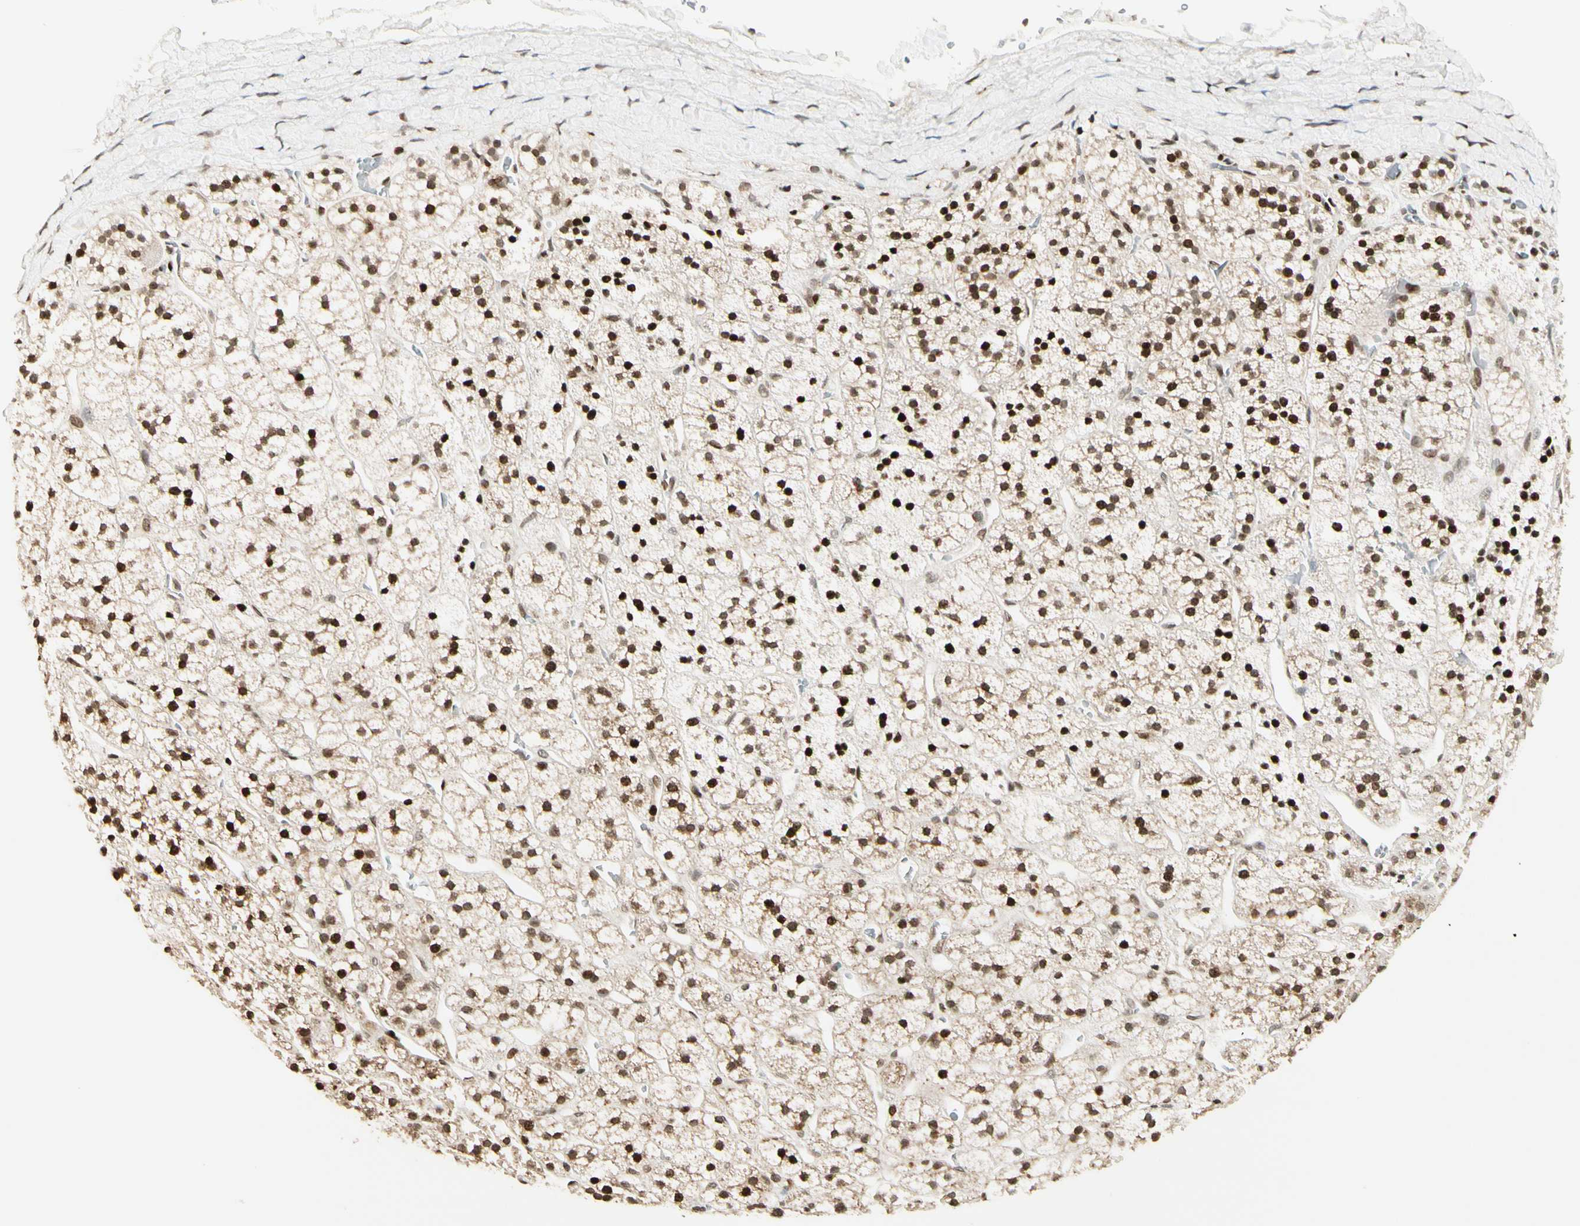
{"staining": {"intensity": "moderate", "quantity": ">75%", "location": "cytoplasmic/membranous,nuclear"}, "tissue": "adrenal gland", "cell_type": "Glandular cells", "image_type": "normal", "snomed": [{"axis": "morphology", "description": "Normal tissue, NOS"}, {"axis": "topography", "description": "Adrenal gland"}], "caption": "The image demonstrates staining of unremarkable adrenal gland, revealing moderate cytoplasmic/membranous,nuclear protein staining (brown color) within glandular cells. Using DAB (brown) and hematoxylin (blue) stains, captured at high magnification using brightfield microscopy.", "gene": "TSHZ3", "patient": {"sex": "male", "age": 56}}